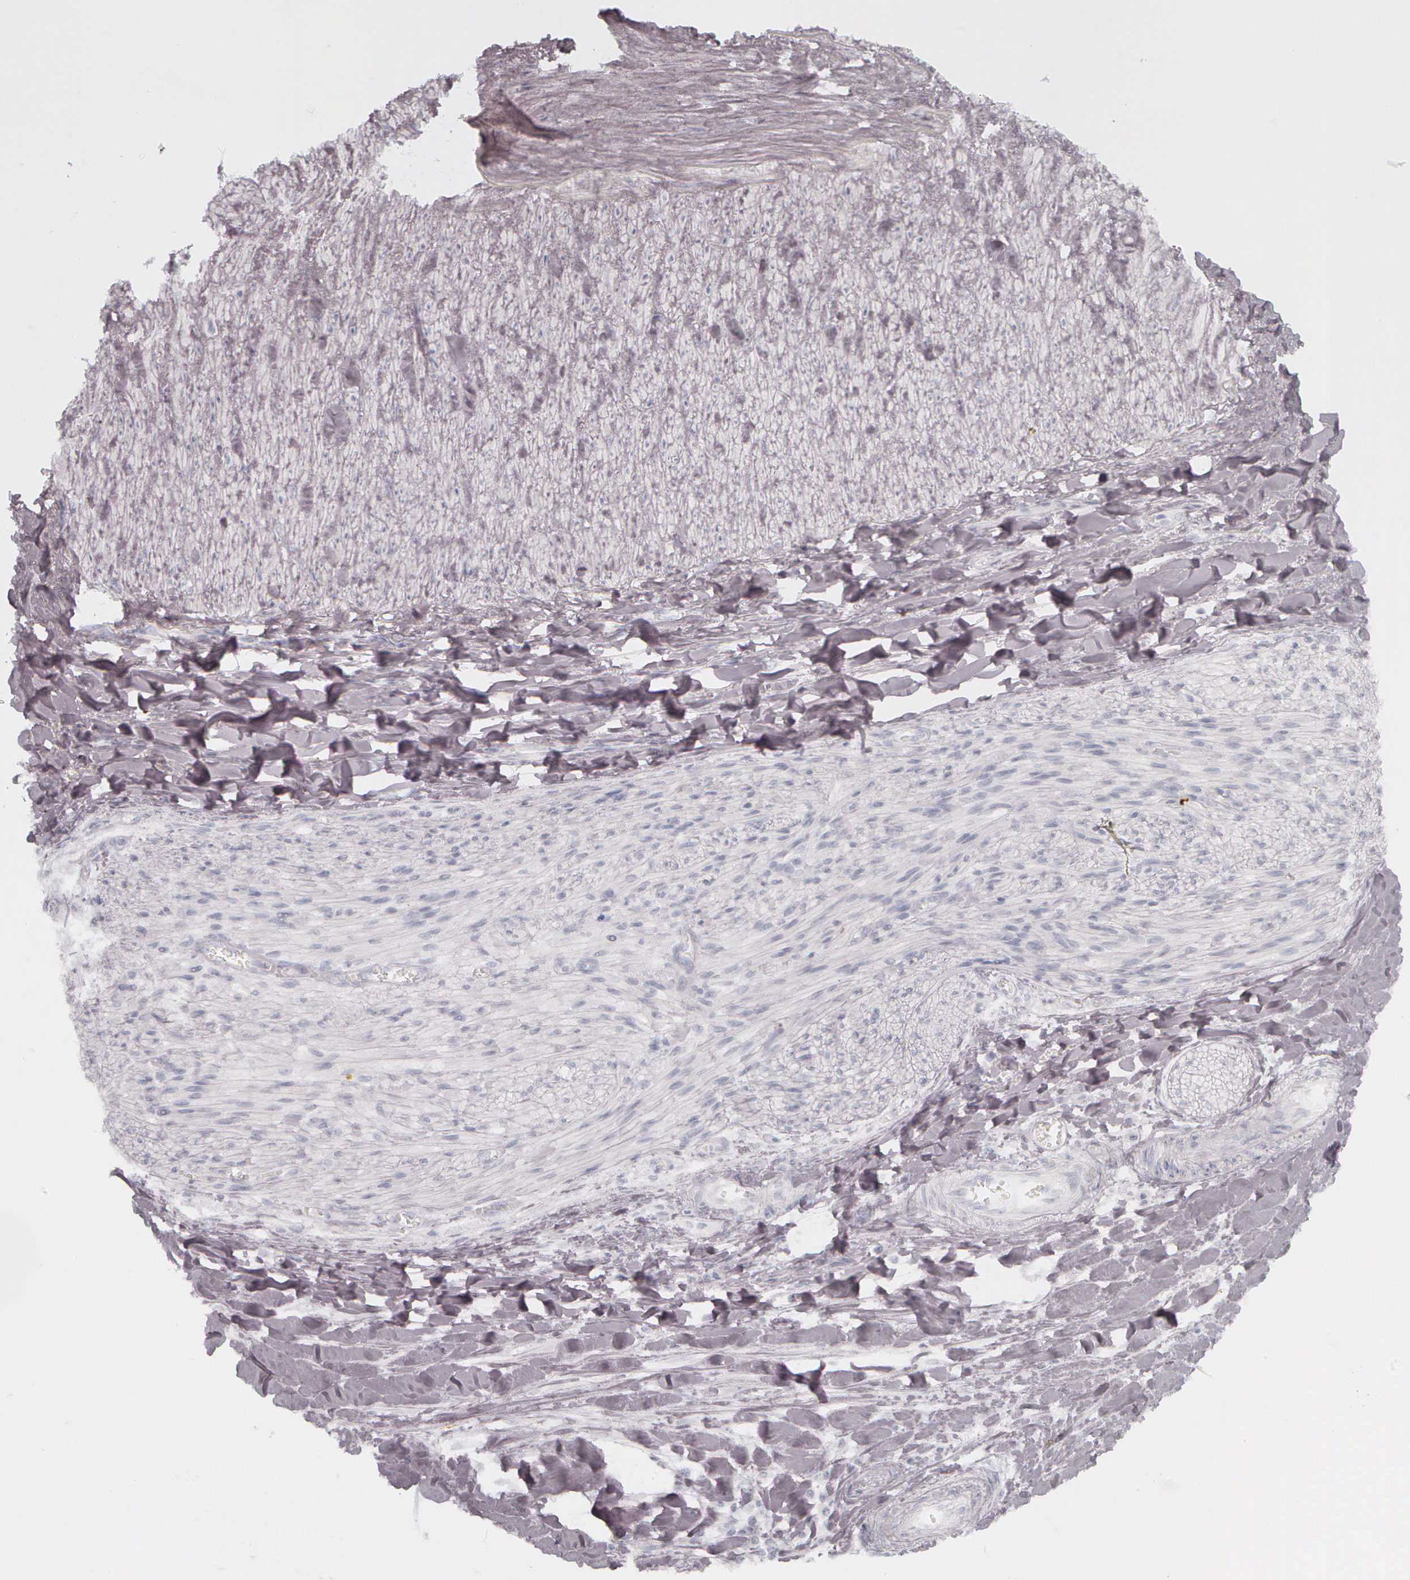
{"staining": {"intensity": "negative", "quantity": "none", "location": "none"}, "tissue": "liver cancer", "cell_type": "Tumor cells", "image_type": "cancer", "snomed": [{"axis": "morphology", "description": "Cholangiocarcinoma"}, {"axis": "topography", "description": "Liver"}], "caption": "Protein analysis of liver cholangiocarcinoma reveals no significant staining in tumor cells.", "gene": "KRT14", "patient": {"sex": "male", "age": 57}}